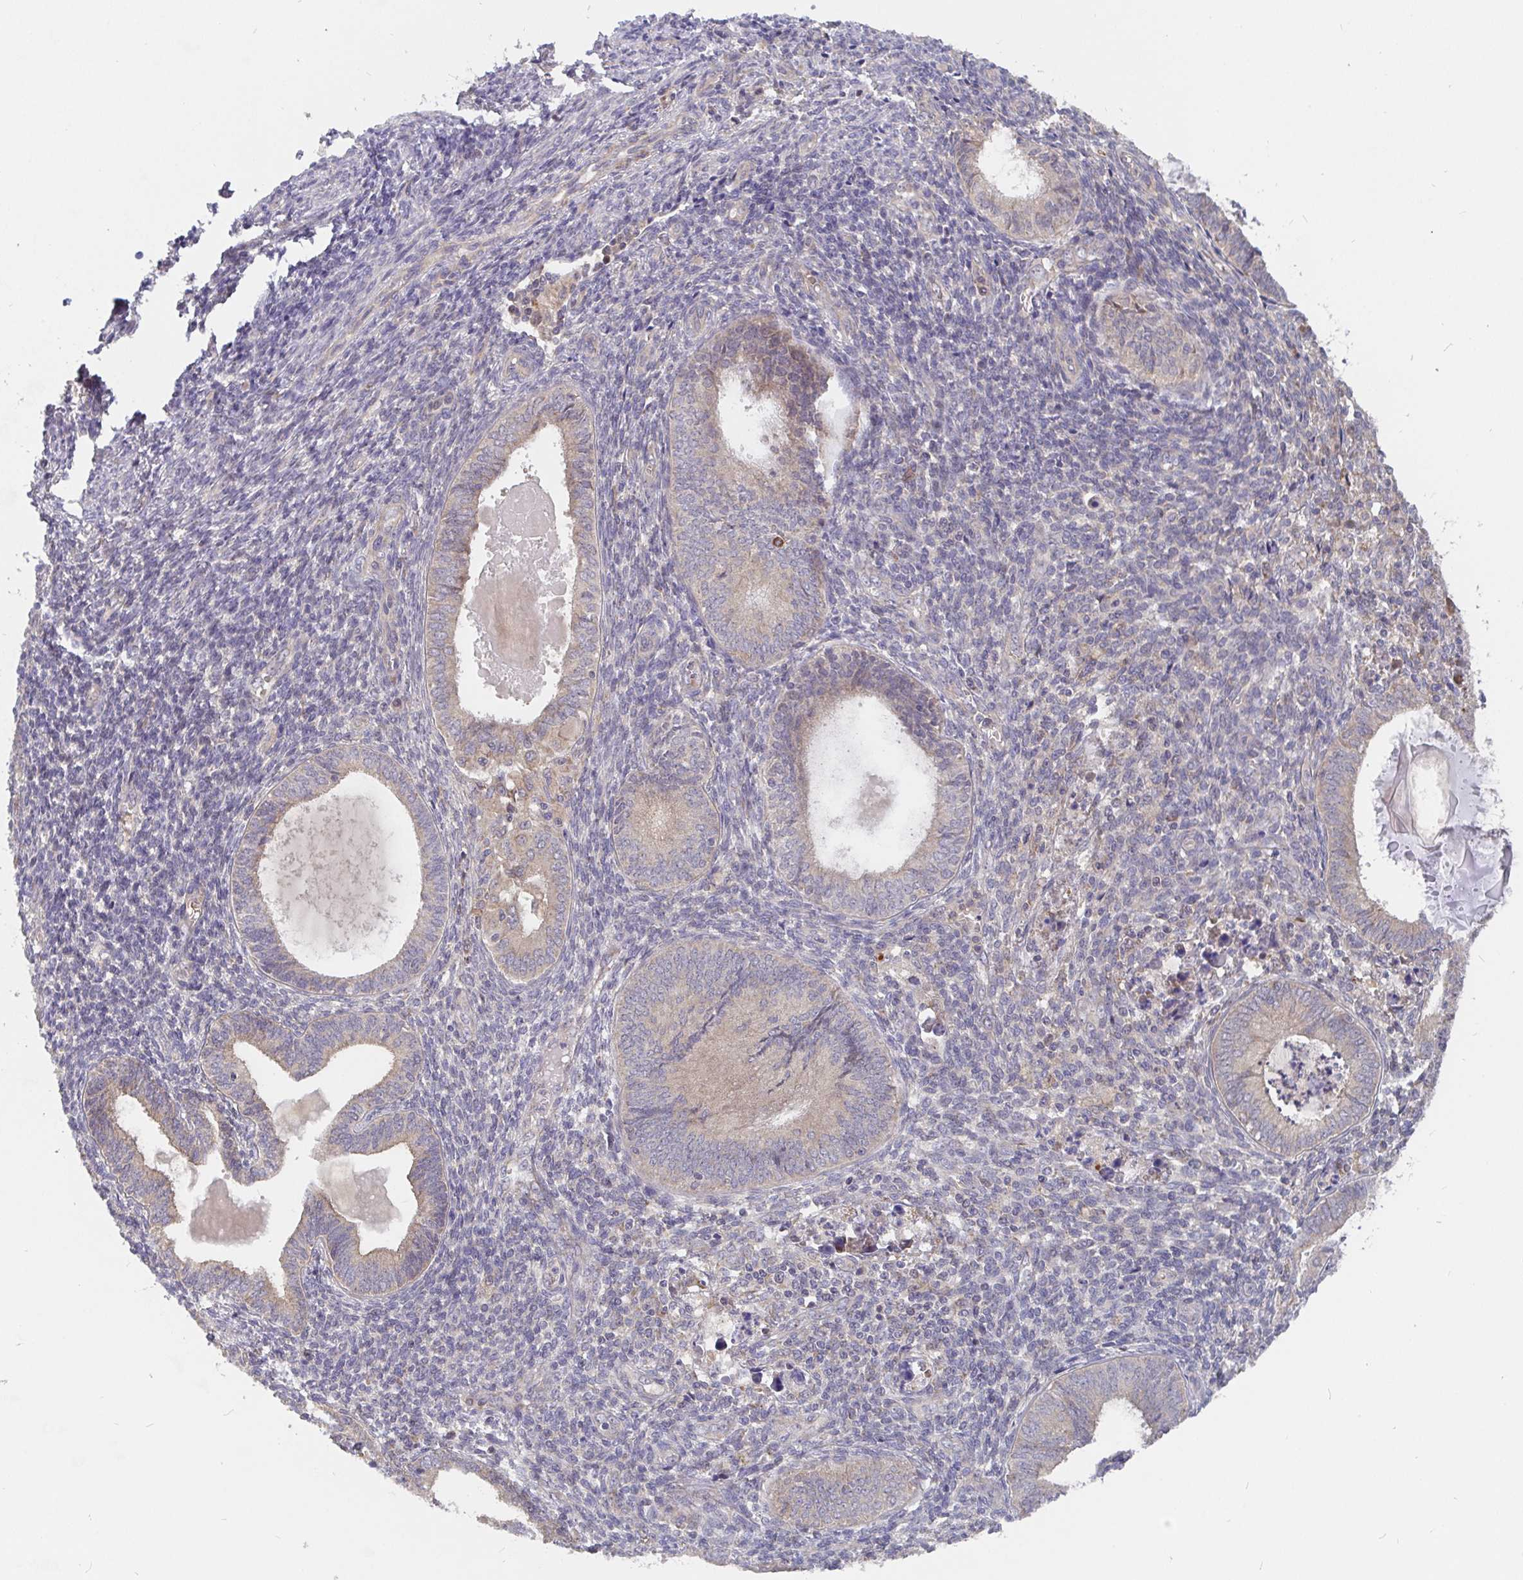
{"staining": {"intensity": "weak", "quantity": ">75%", "location": "cytoplasmic/membranous"}, "tissue": "endometrial cancer", "cell_type": "Tumor cells", "image_type": "cancer", "snomed": [{"axis": "morphology", "description": "Adenocarcinoma, NOS"}, {"axis": "topography", "description": "Uterus"}], "caption": "IHC photomicrograph of human endometrial cancer (adenocarcinoma) stained for a protein (brown), which shows low levels of weak cytoplasmic/membranous positivity in about >75% of tumor cells.", "gene": "PDF", "patient": {"sex": "female", "age": 62}}